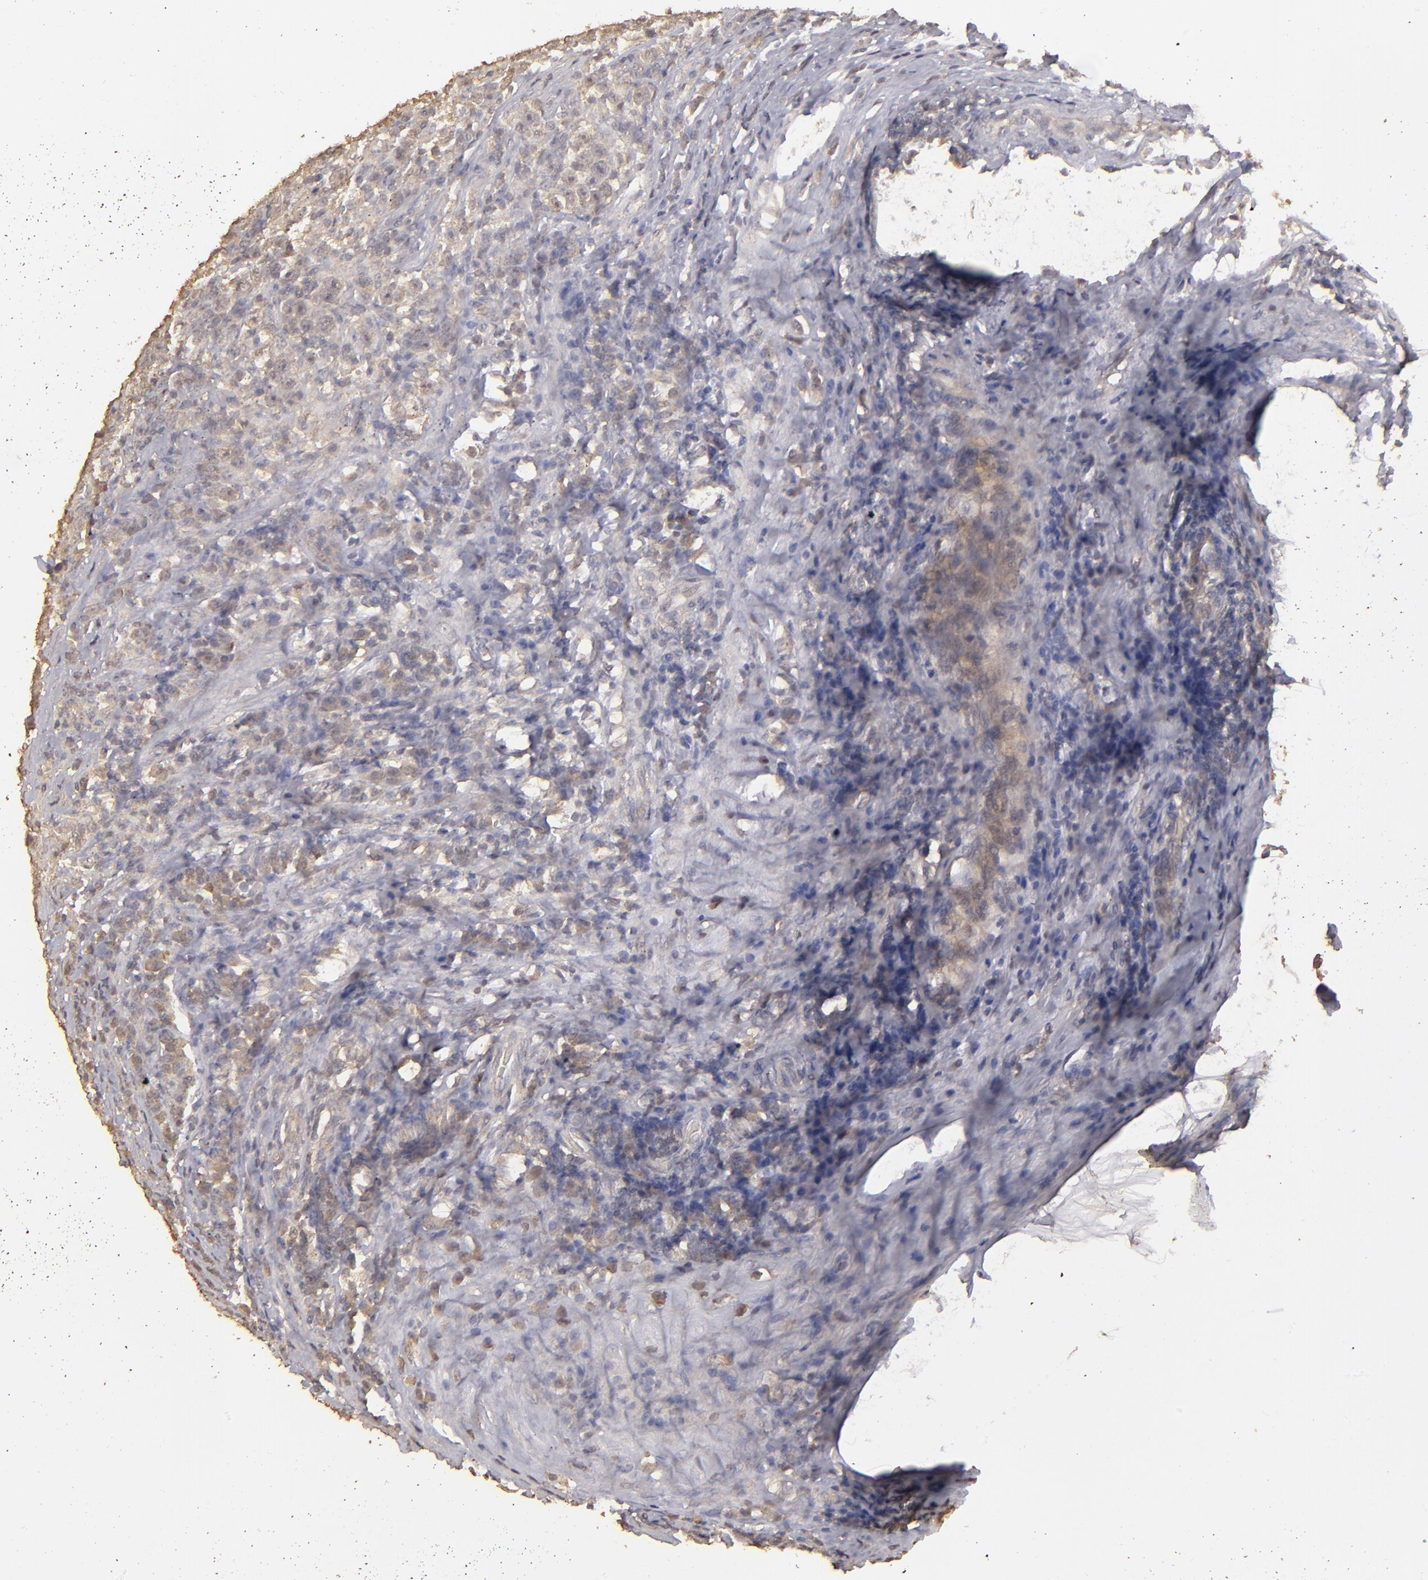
{"staining": {"intensity": "weak", "quantity": "25%-75%", "location": "cytoplasmic/membranous"}, "tissue": "testis cancer", "cell_type": "Tumor cells", "image_type": "cancer", "snomed": [{"axis": "morphology", "description": "Seminoma, NOS"}, {"axis": "topography", "description": "Testis"}], "caption": "This is an image of IHC staining of testis cancer, which shows weak expression in the cytoplasmic/membranous of tumor cells.", "gene": "FAT1", "patient": {"sex": "male", "age": 43}}